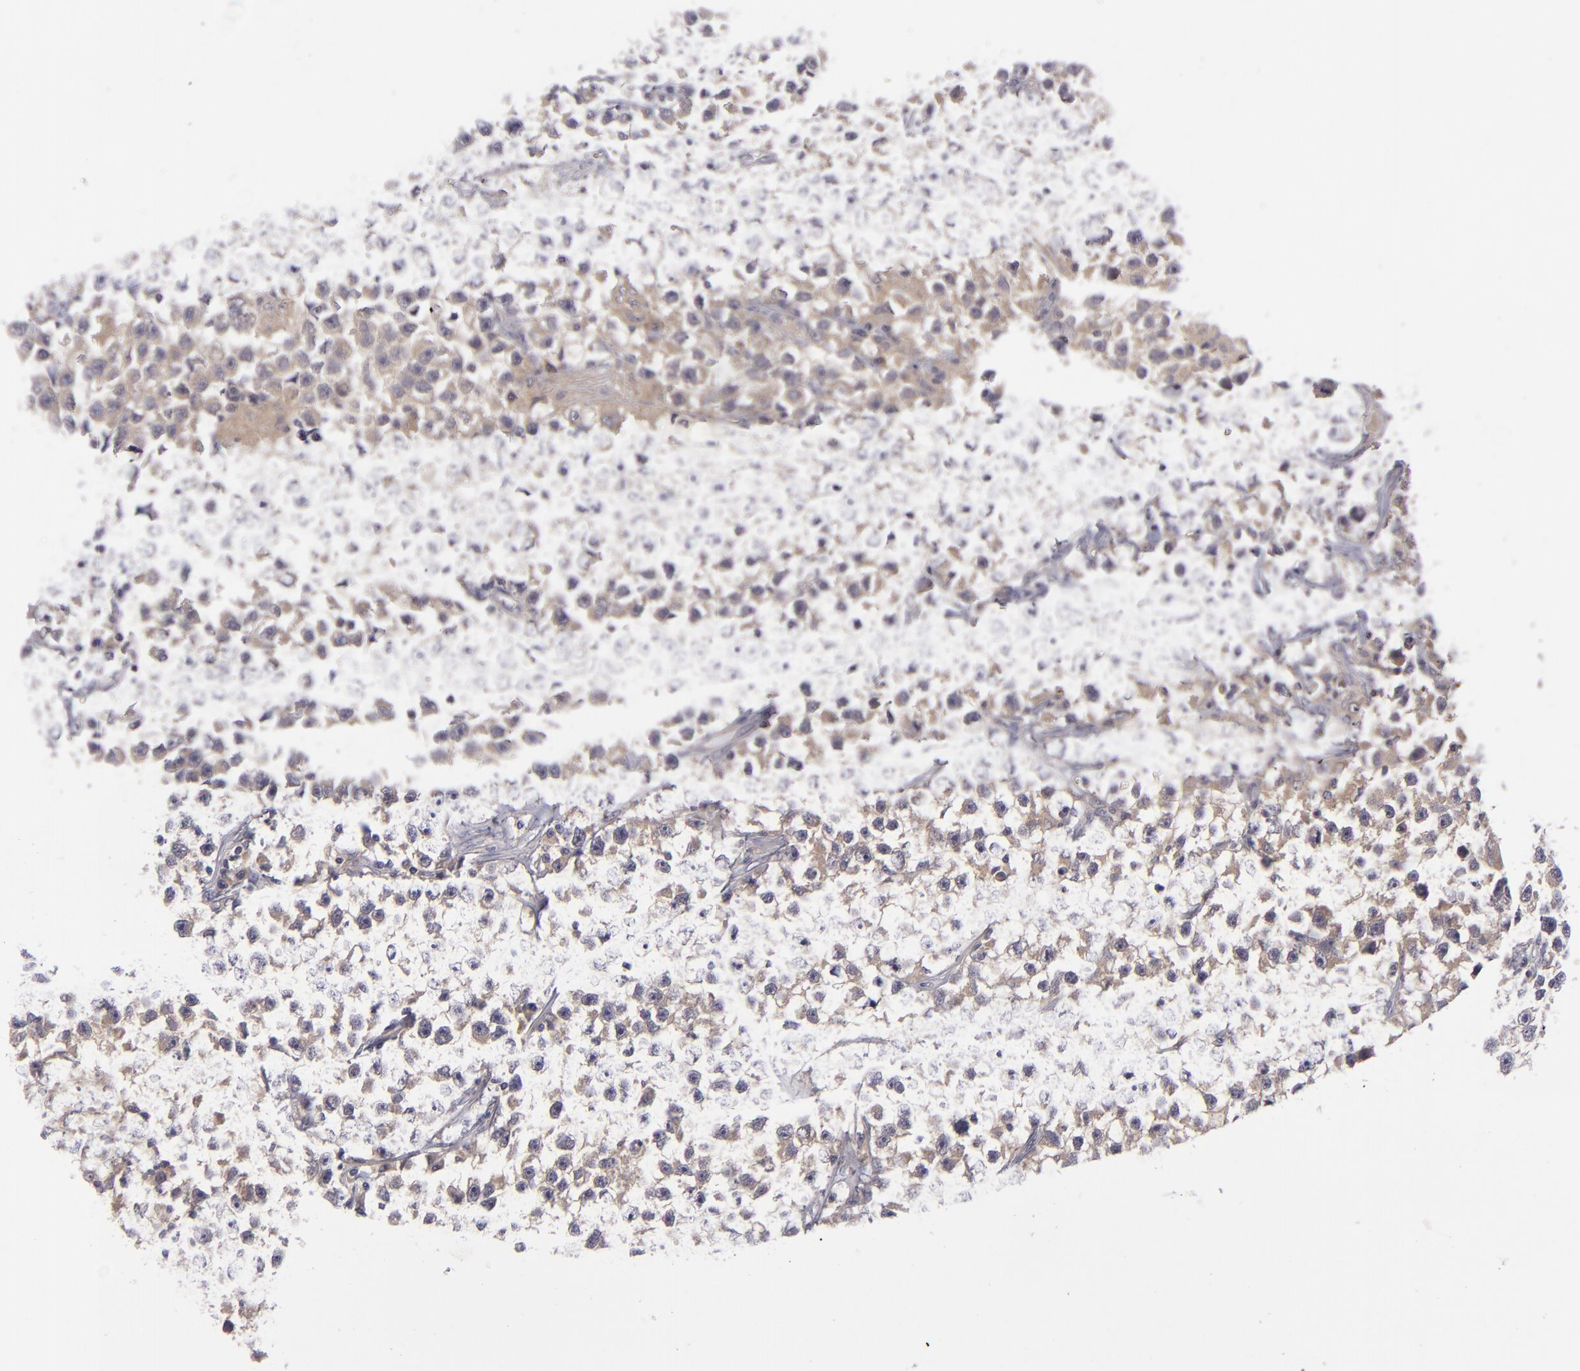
{"staining": {"intensity": "weak", "quantity": ">75%", "location": "cytoplasmic/membranous"}, "tissue": "testis cancer", "cell_type": "Tumor cells", "image_type": "cancer", "snomed": [{"axis": "morphology", "description": "Seminoma, NOS"}, {"axis": "topography", "description": "Testis"}], "caption": "Testis cancer stained with immunohistochemistry shows weak cytoplasmic/membranous expression in approximately >75% of tumor cells.", "gene": "EVPL", "patient": {"sex": "male", "age": 33}}